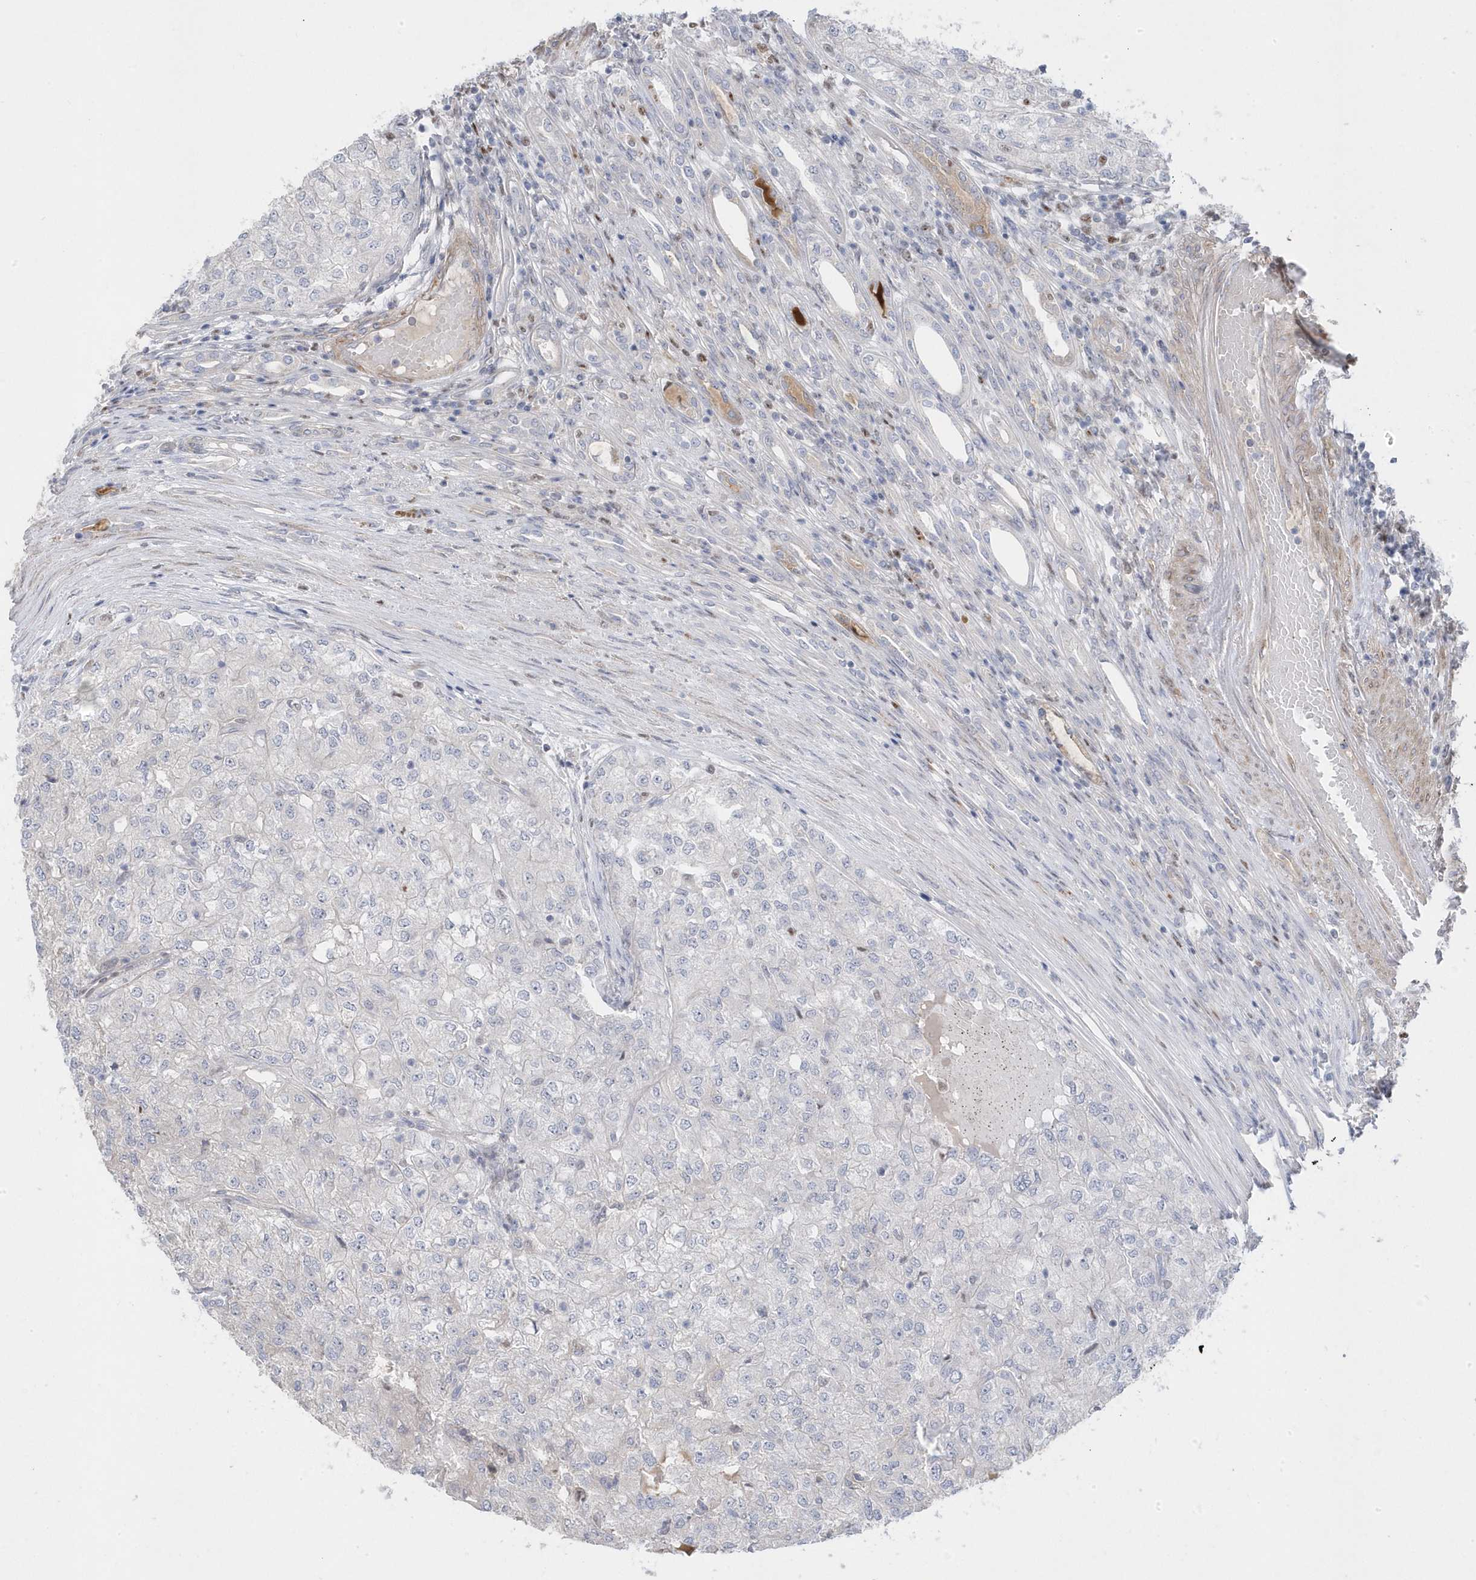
{"staining": {"intensity": "negative", "quantity": "none", "location": "none"}, "tissue": "renal cancer", "cell_type": "Tumor cells", "image_type": "cancer", "snomed": [{"axis": "morphology", "description": "Adenocarcinoma, NOS"}, {"axis": "topography", "description": "Kidney"}], "caption": "The immunohistochemistry photomicrograph has no significant expression in tumor cells of renal cancer tissue.", "gene": "GTPBP6", "patient": {"sex": "female", "age": 54}}